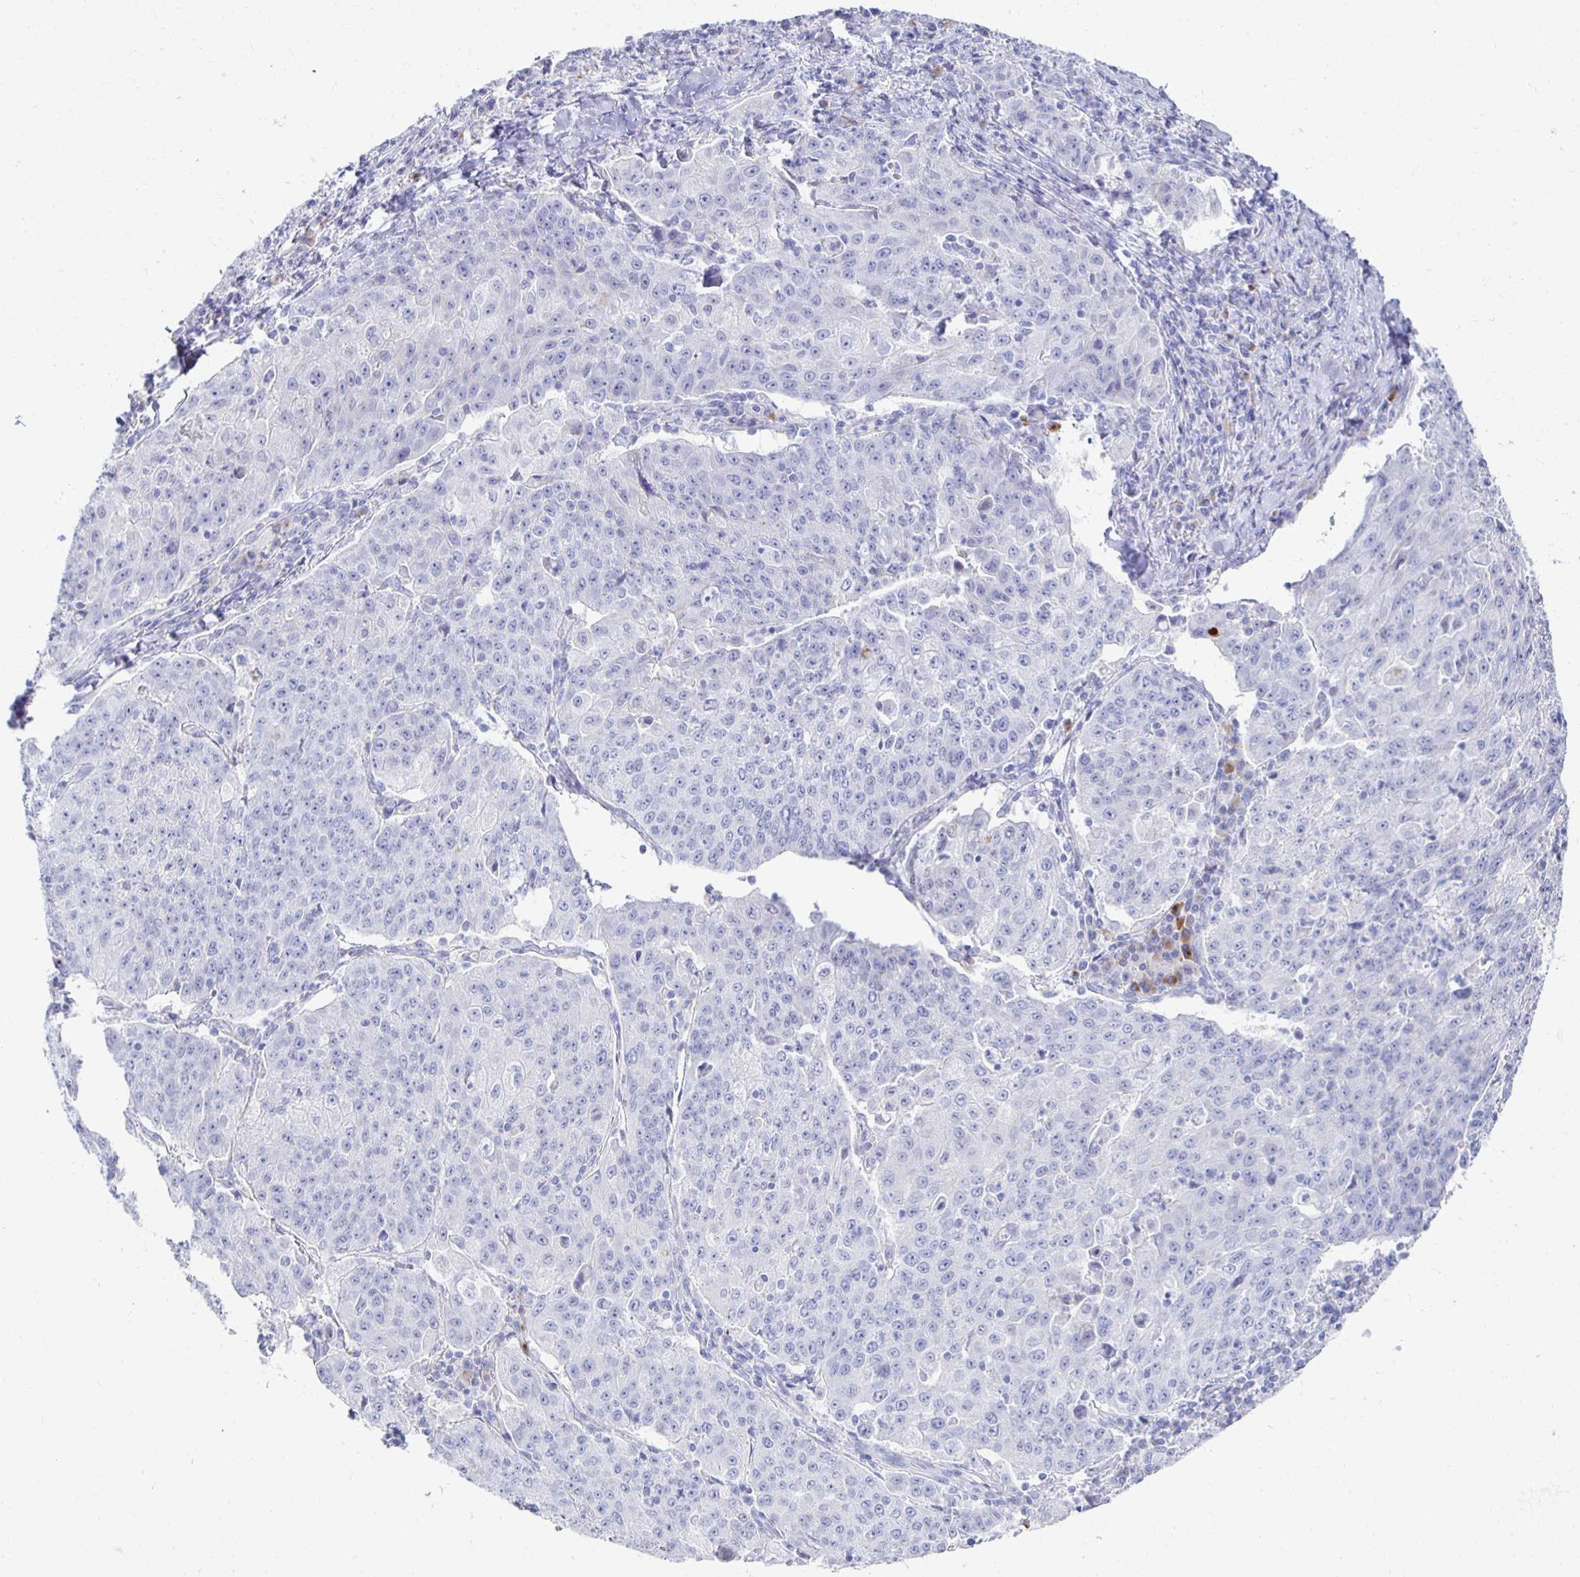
{"staining": {"intensity": "negative", "quantity": "none", "location": "none"}, "tissue": "lung cancer", "cell_type": "Tumor cells", "image_type": "cancer", "snomed": [{"axis": "morphology", "description": "Squamous cell carcinoma, NOS"}, {"axis": "morphology", "description": "Squamous cell carcinoma, metastatic, NOS"}, {"axis": "topography", "description": "Bronchus"}, {"axis": "topography", "description": "Lung"}], "caption": "DAB immunohistochemical staining of human lung squamous cell carcinoma demonstrates no significant positivity in tumor cells.", "gene": "PRDM7", "patient": {"sex": "male", "age": 62}}